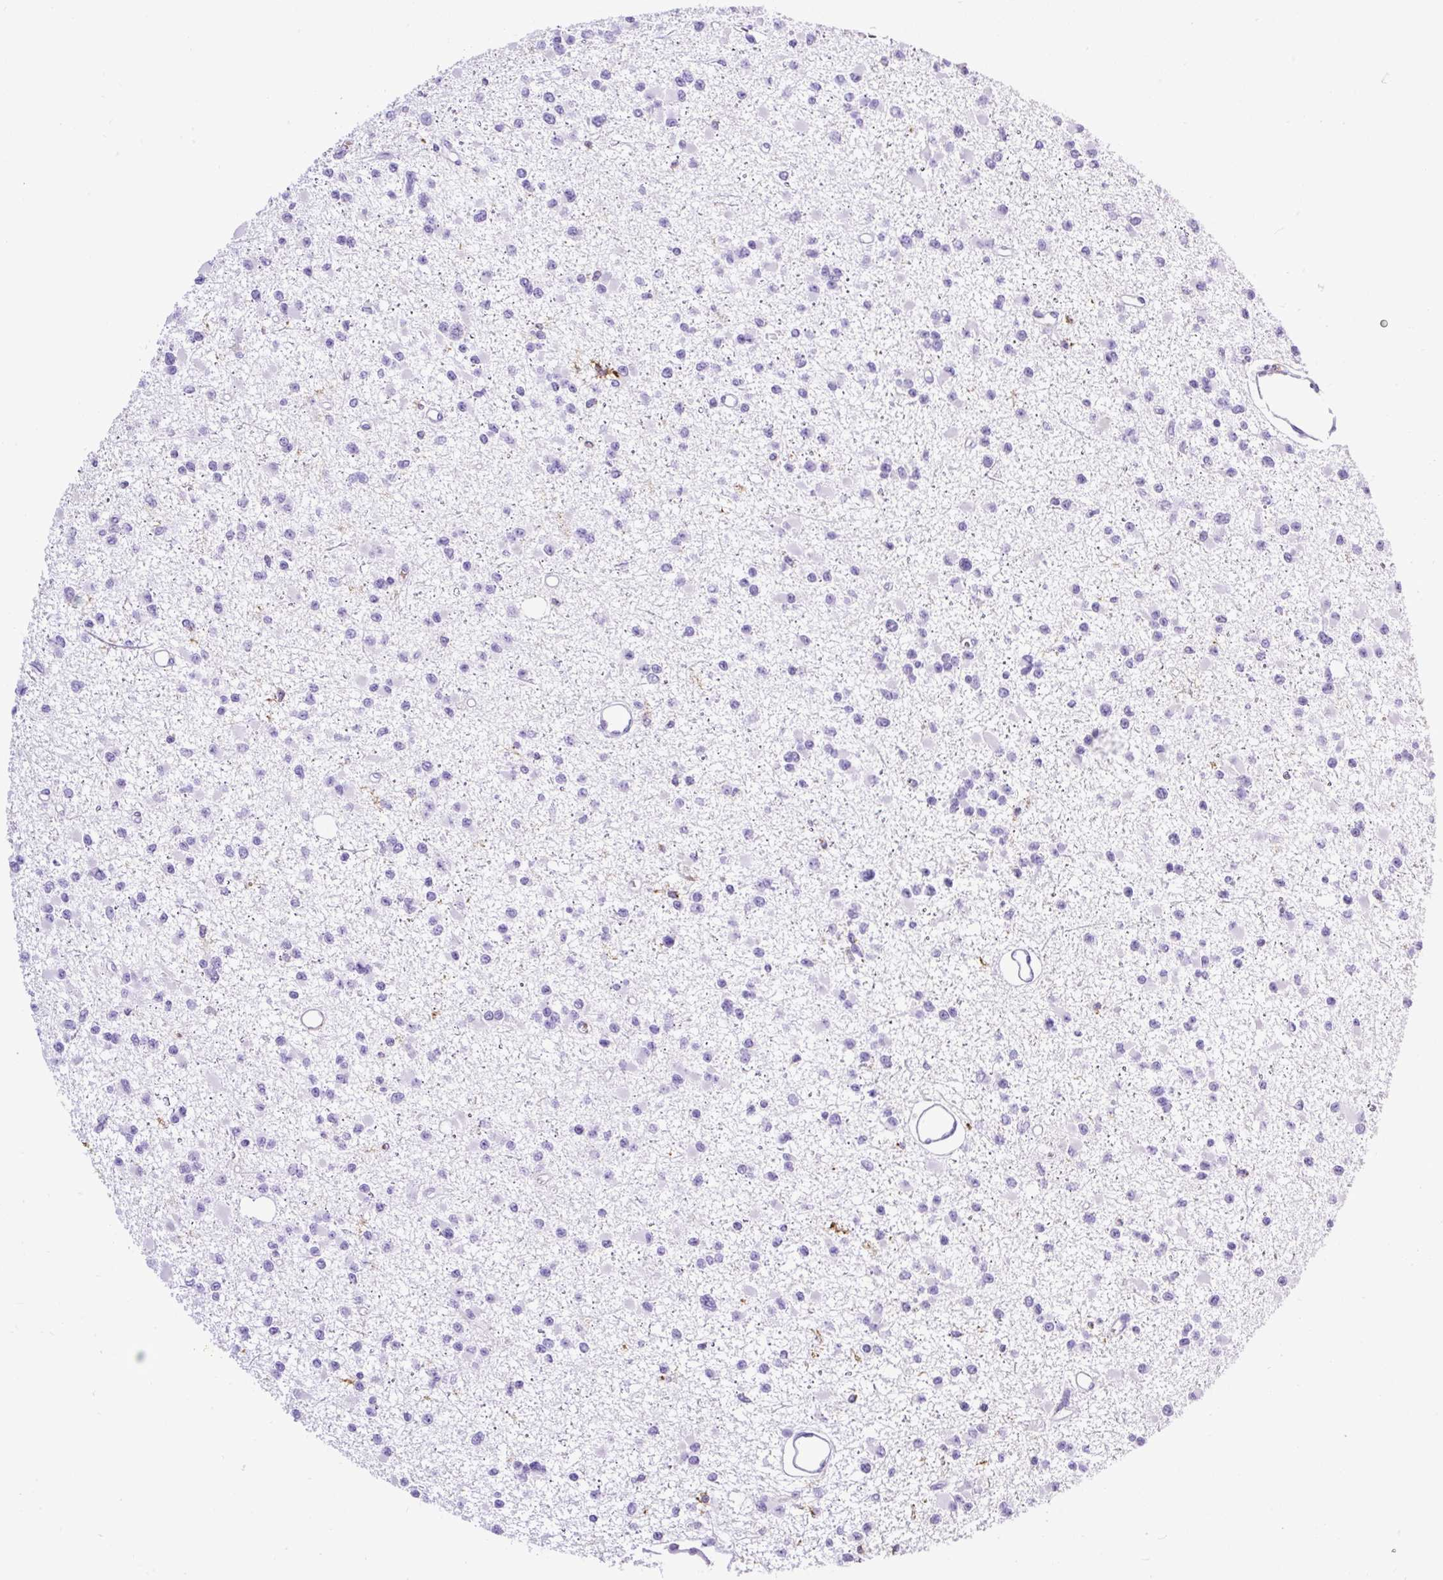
{"staining": {"intensity": "negative", "quantity": "none", "location": "none"}, "tissue": "glioma", "cell_type": "Tumor cells", "image_type": "cancer", "snomed": [{"axis": "morphology", "description": "Glioma, malignant, Low grade"}, {"axis": "topography", "description": "Brain"}], "caption": "IHC of glioma exhibits no expression in tumor cells.", "gene": "HLA-DRA", "patient": {"sex": "female", "age": 22}}